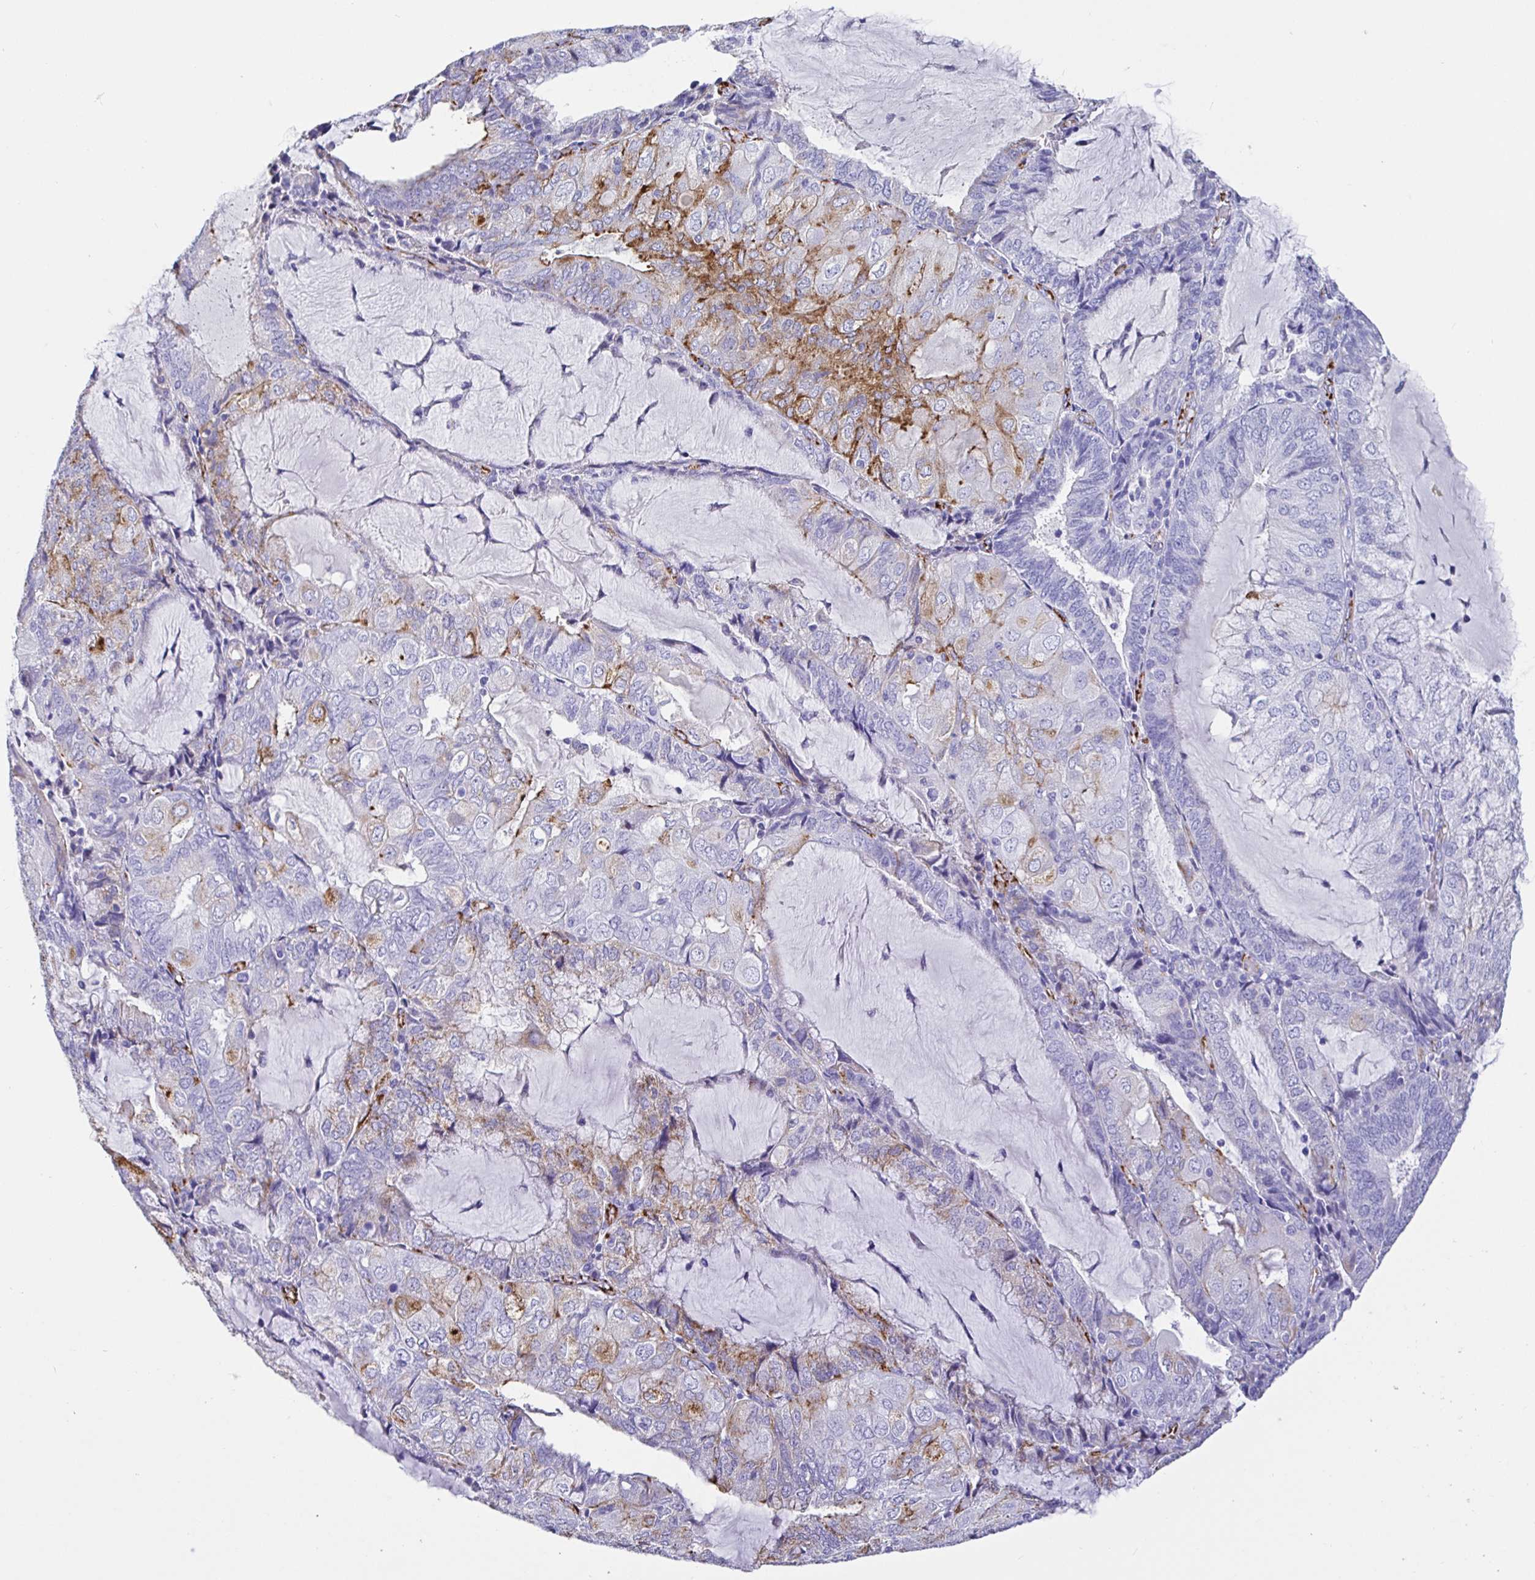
{"staining": {"intensity": "moderate", "quantity": "<25%", "location": "cytoplasmic/membranous"}, "tissue": "endometrial cancer", "cell_type": "Tumor cells", "image_type": "cancer", "snomed": [{"axis": "morphology", "description": "Adenocarcinoma, NOS"}, {"axis": "topography", "description": "Endometrium"}], "caption": "Immunohistochemistry (IHC) image of neoplastic tissue: human endometrial adenocarcinoma stained using immunohistochemistry (IHC) displays low levels of moderate protein expression localized specifically in the cytoplasmic/membranous of tumor cells, appearing as a cytoplasmic/membranous brown color.", "gene": "MAOA", "patient": {"sex": "female", "age": 81}}